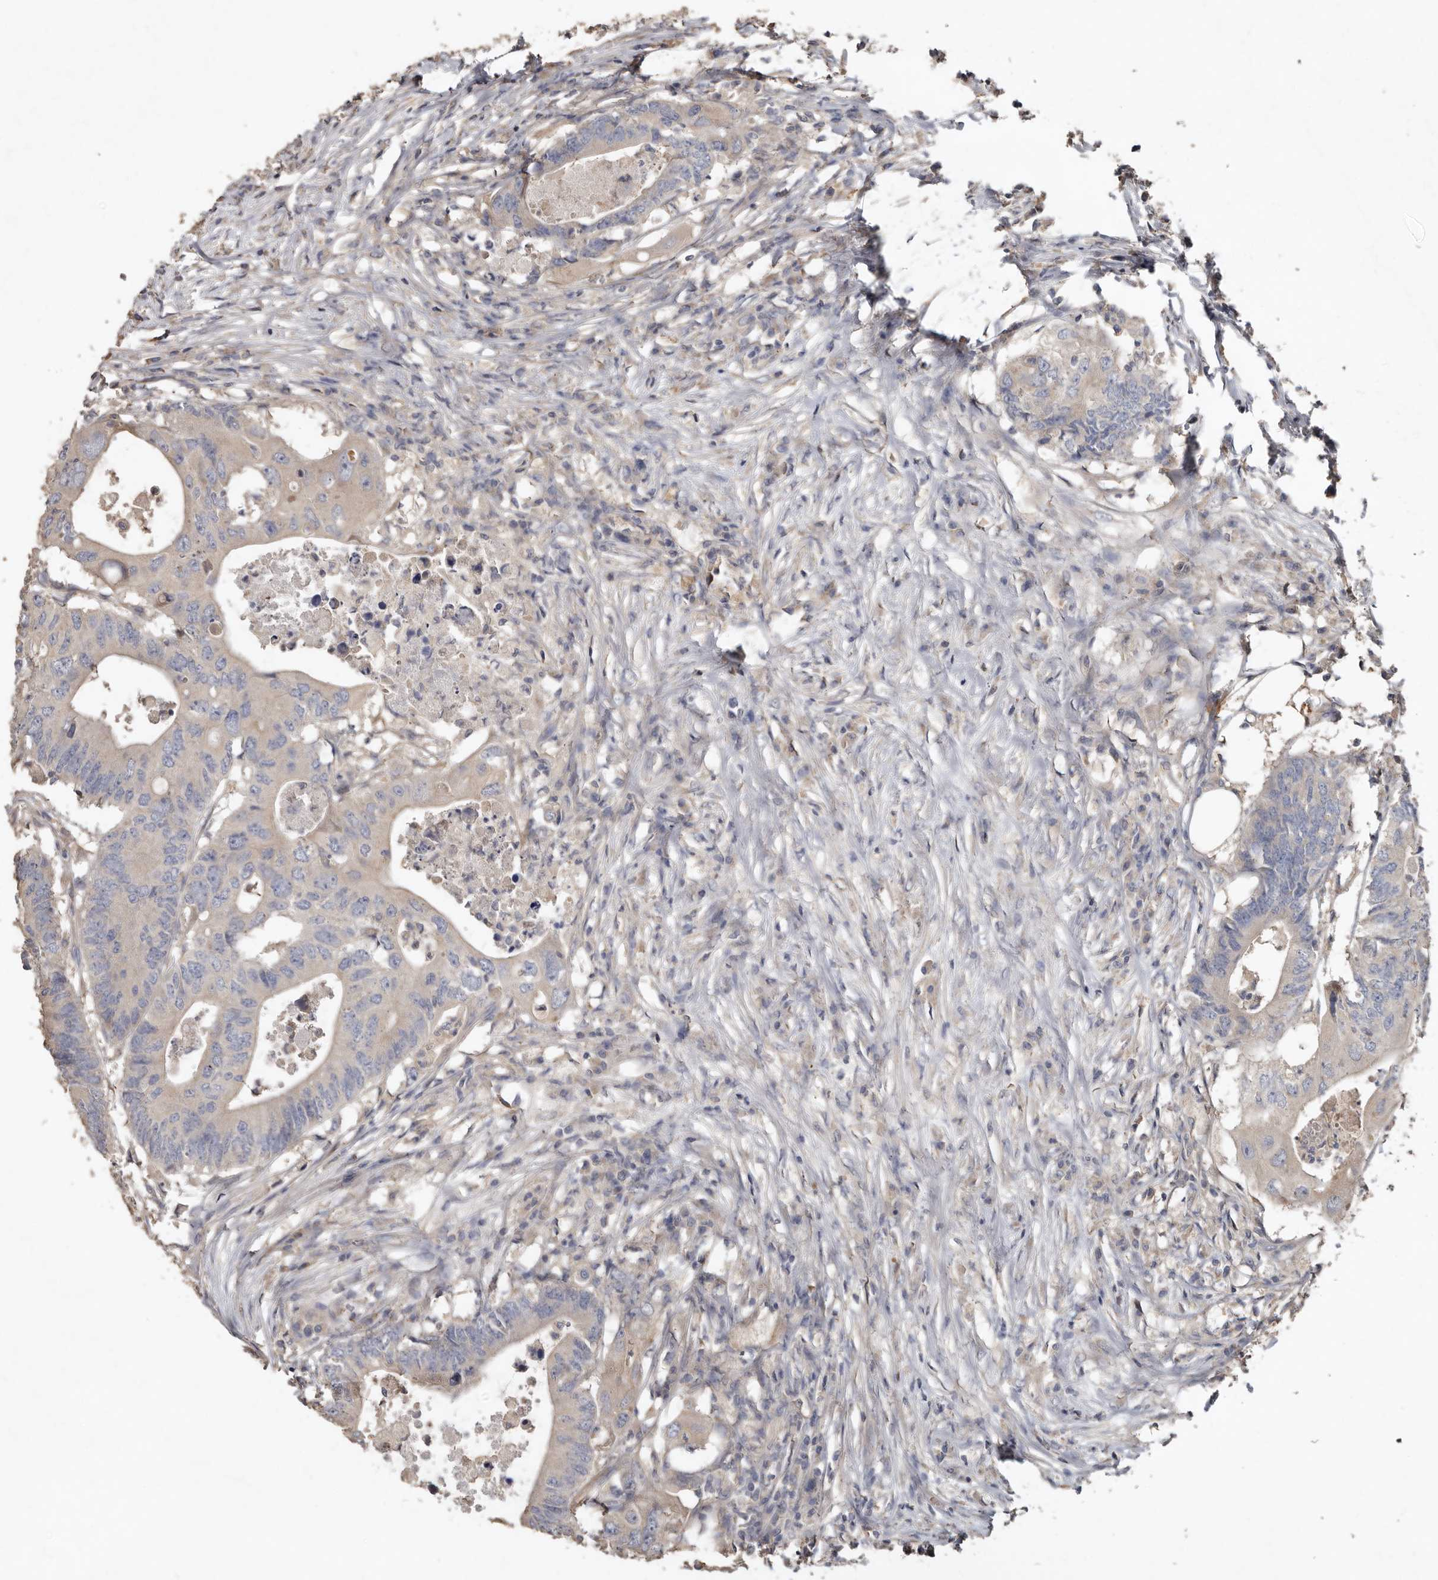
{"staining": {"intensity": "weak", "quantity": "<25%", "location": "cytoplasmic/membranous"}, "tissue": "colorectal cancer", "cell_type": "Tumor cells", "image_type": "cancer", "snomed": [{"axis": "morphology", "description": "Adenocarcinoma, NOS"}, {"axis": "topography", "description": "Colon"}], "caption": "Immunohistochemistry micrograph of neoplastic tissue: human colorectal cancer (adenocarcinoma) stained with DAB shows no significant protein expression in tumor cells. (DAB (3,3'-diaminobenzidine) IHC, high magnification).", "gene": "FLCN", "patient": {"sex": "male", "age": 71}}